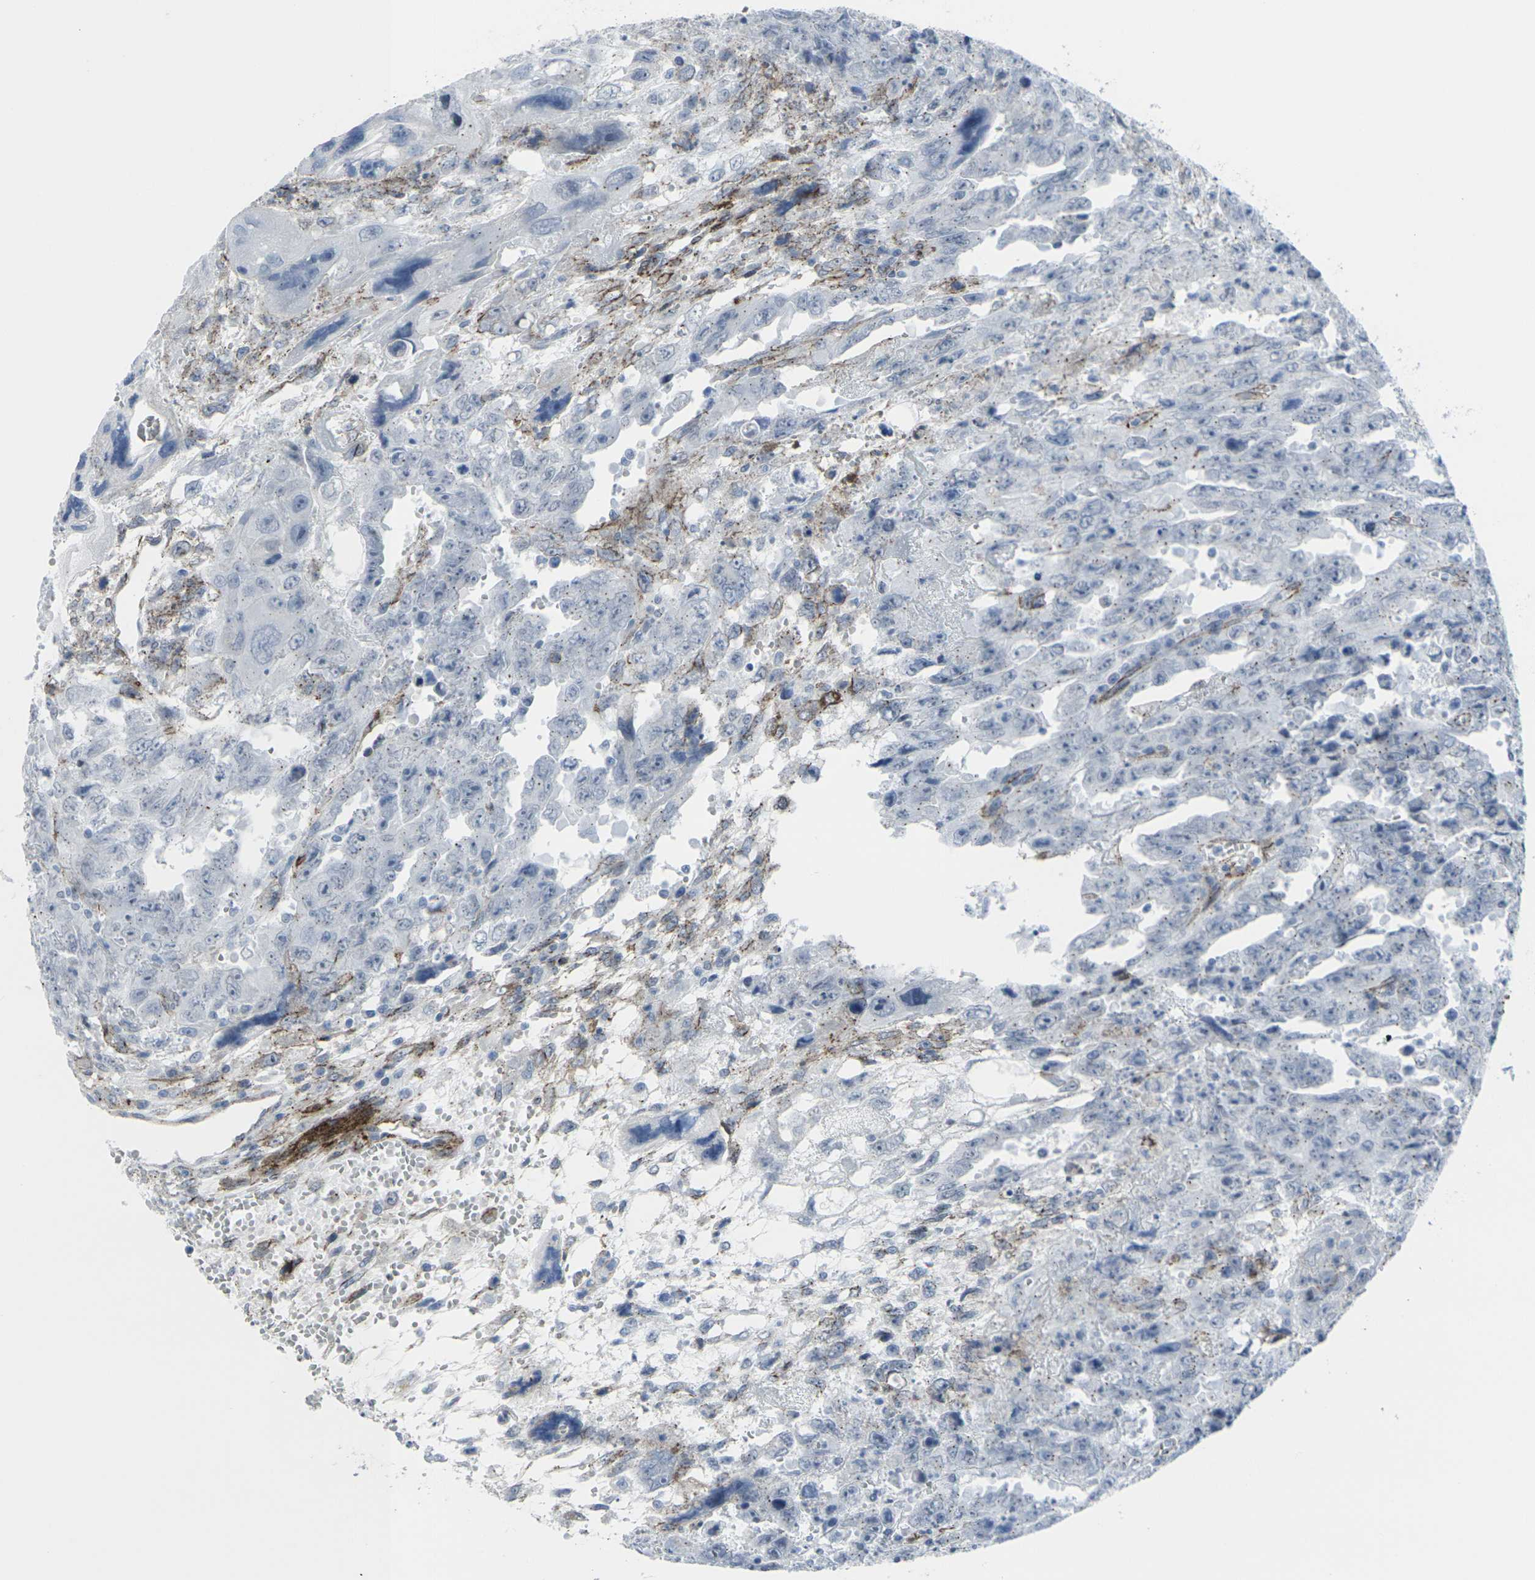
{"staining": {"intensity": "negative", "quantity": "none", "location": "none"}, "tissue": "testis cancer", "cell_type": "Tumor cells", "image_type": "cancer", "snomed": [{"axis": "morphology", "description": "Carcinoma, Embryonal, NOS"}, {"axis": "topography", "description": "Testis"}], "caption": "A photomicrograph of embryonal carcinoma (testis) stained for a protein exhibits no brown staining in tumor cells.", "gene": "CDH11", "patient": {"sex": "male", "age": 28}}